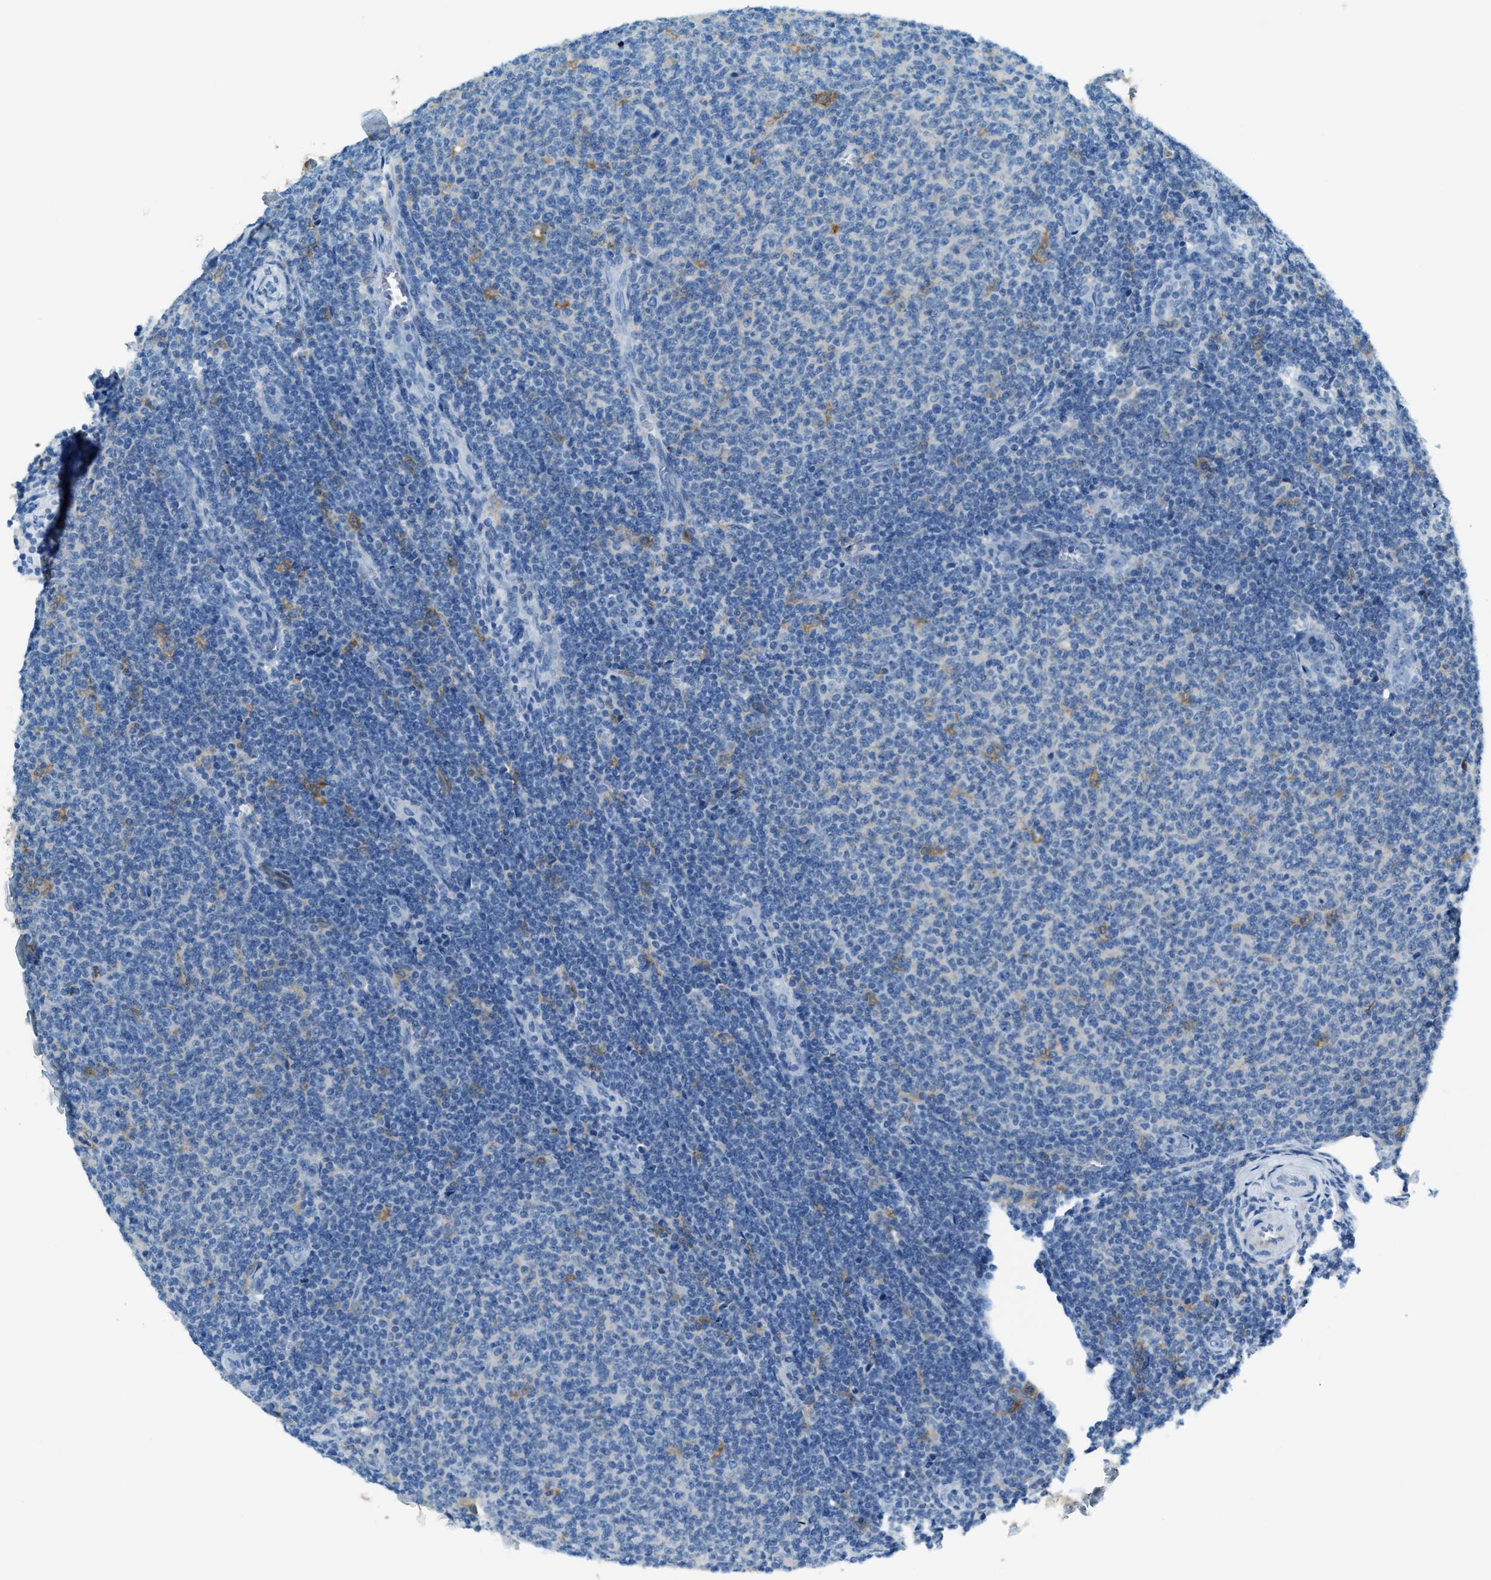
{"staining": {"intensity": "negative", "quantity": "none", "location": "none"}, "tissue": "lymphoma", "cell_type": "Tumor cells", "image_type": "cancer", "snomed": [{"axis": "morphology", "description": "Malignant lymphoma, non-Hodgkin's type, Low grade"}, {"axis": "topography", "description": "Lymph node"}], "caption": "DAB (3,3'-diaminobenzidine) immunohistochemical staining of human malignant lymphoma, non-Hodgkin's type (low-grade) demonstrates no significant expression in tumor cells.", "gene": "MATCAP2", "patient": {"sex": "male", "age": 66}}